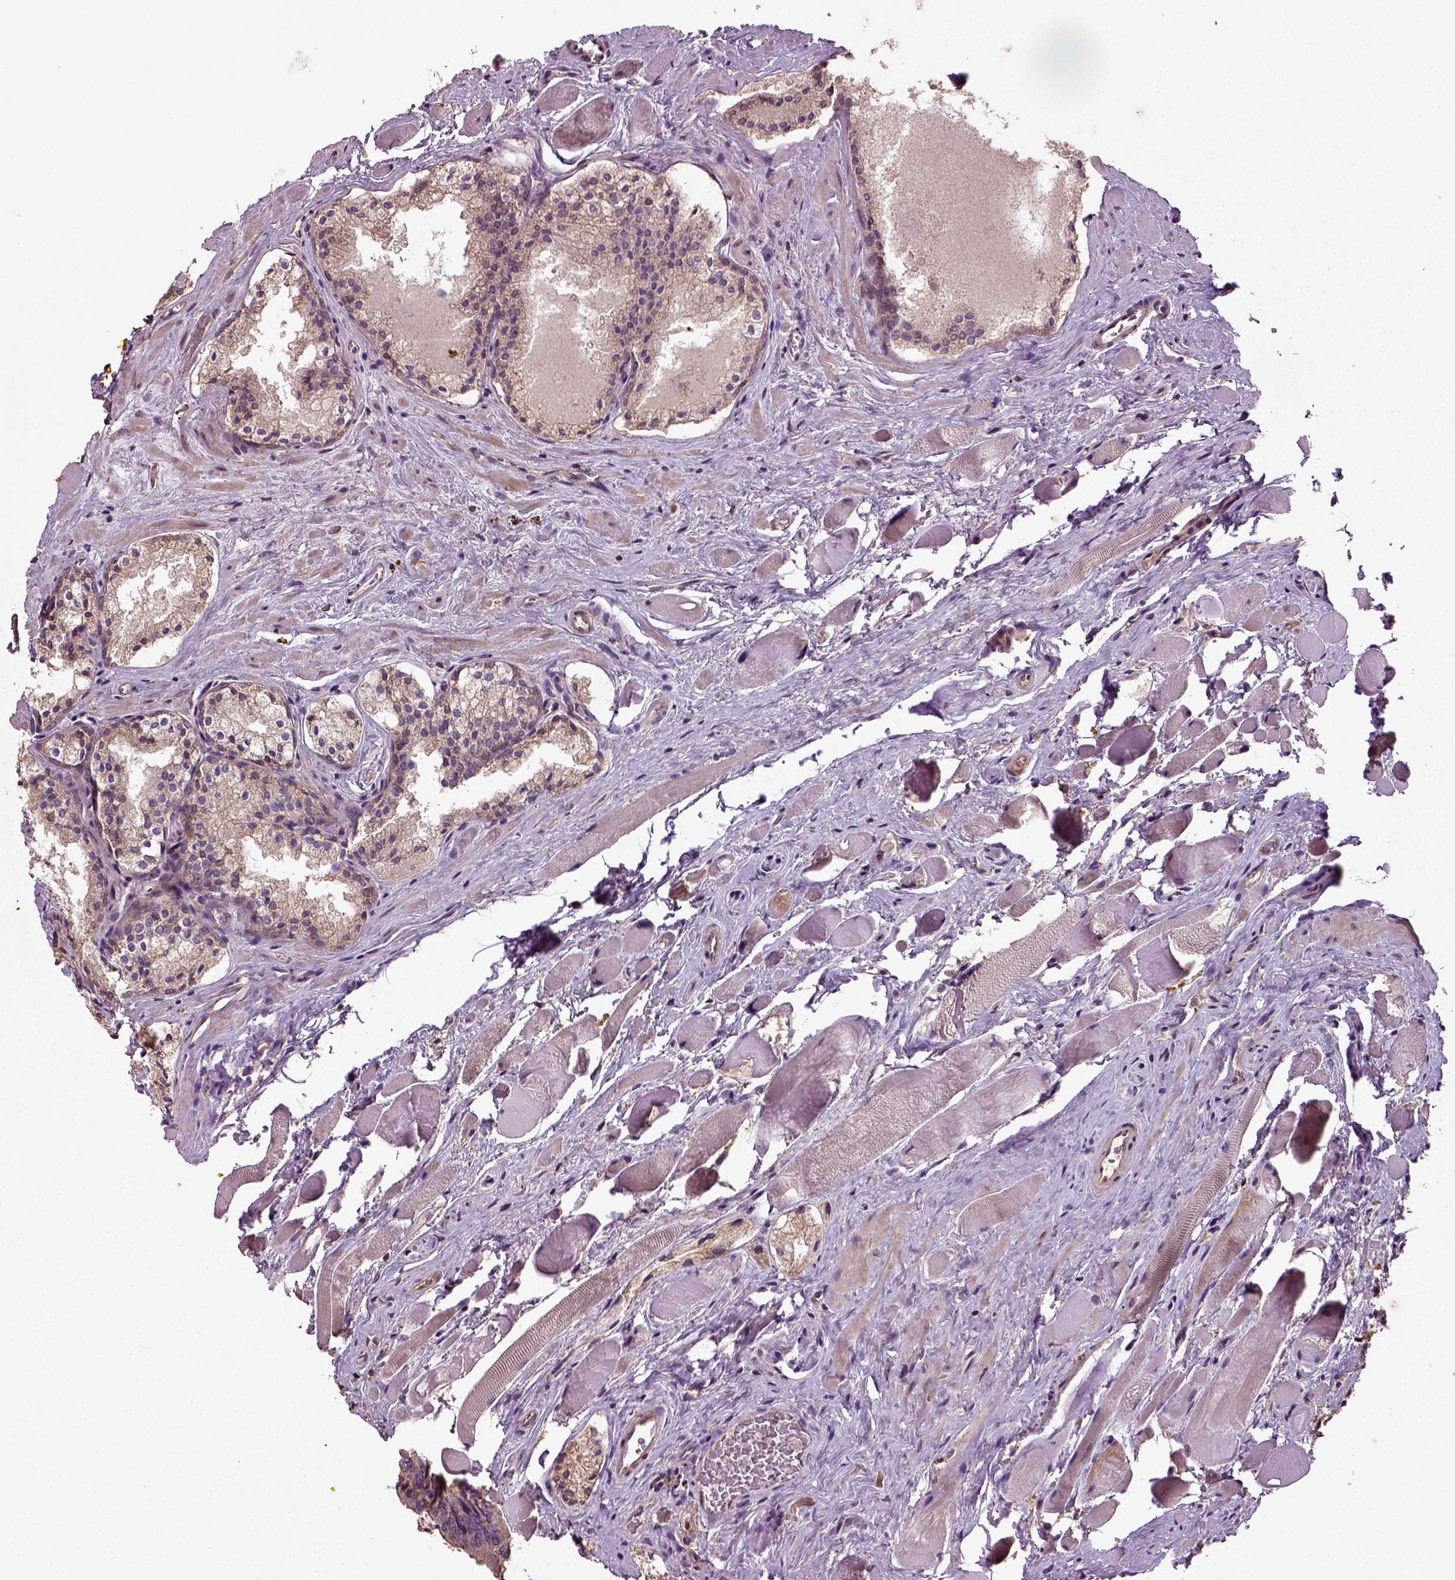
{"staining": {"intensity": "negative", "quantity": "none", "location": "none"}, "tissue": "prostate cancer", "cell_type": "Tumor cells", "image_type": "cancer", "snomed": [{"axis": "morphology", "description": "Adenocarcinoma, NOS"}, {"axis": "morphology", "description": "Adenocarcinoma, High grade"}, {"axis": "topography", "description": "Prostate"}], "caption": "IHC of prostate adenocarcinoma displays no positivity in tumor cells.", "gene": "ERV3-1", "patient": {"sex": "male", "age": 62}}